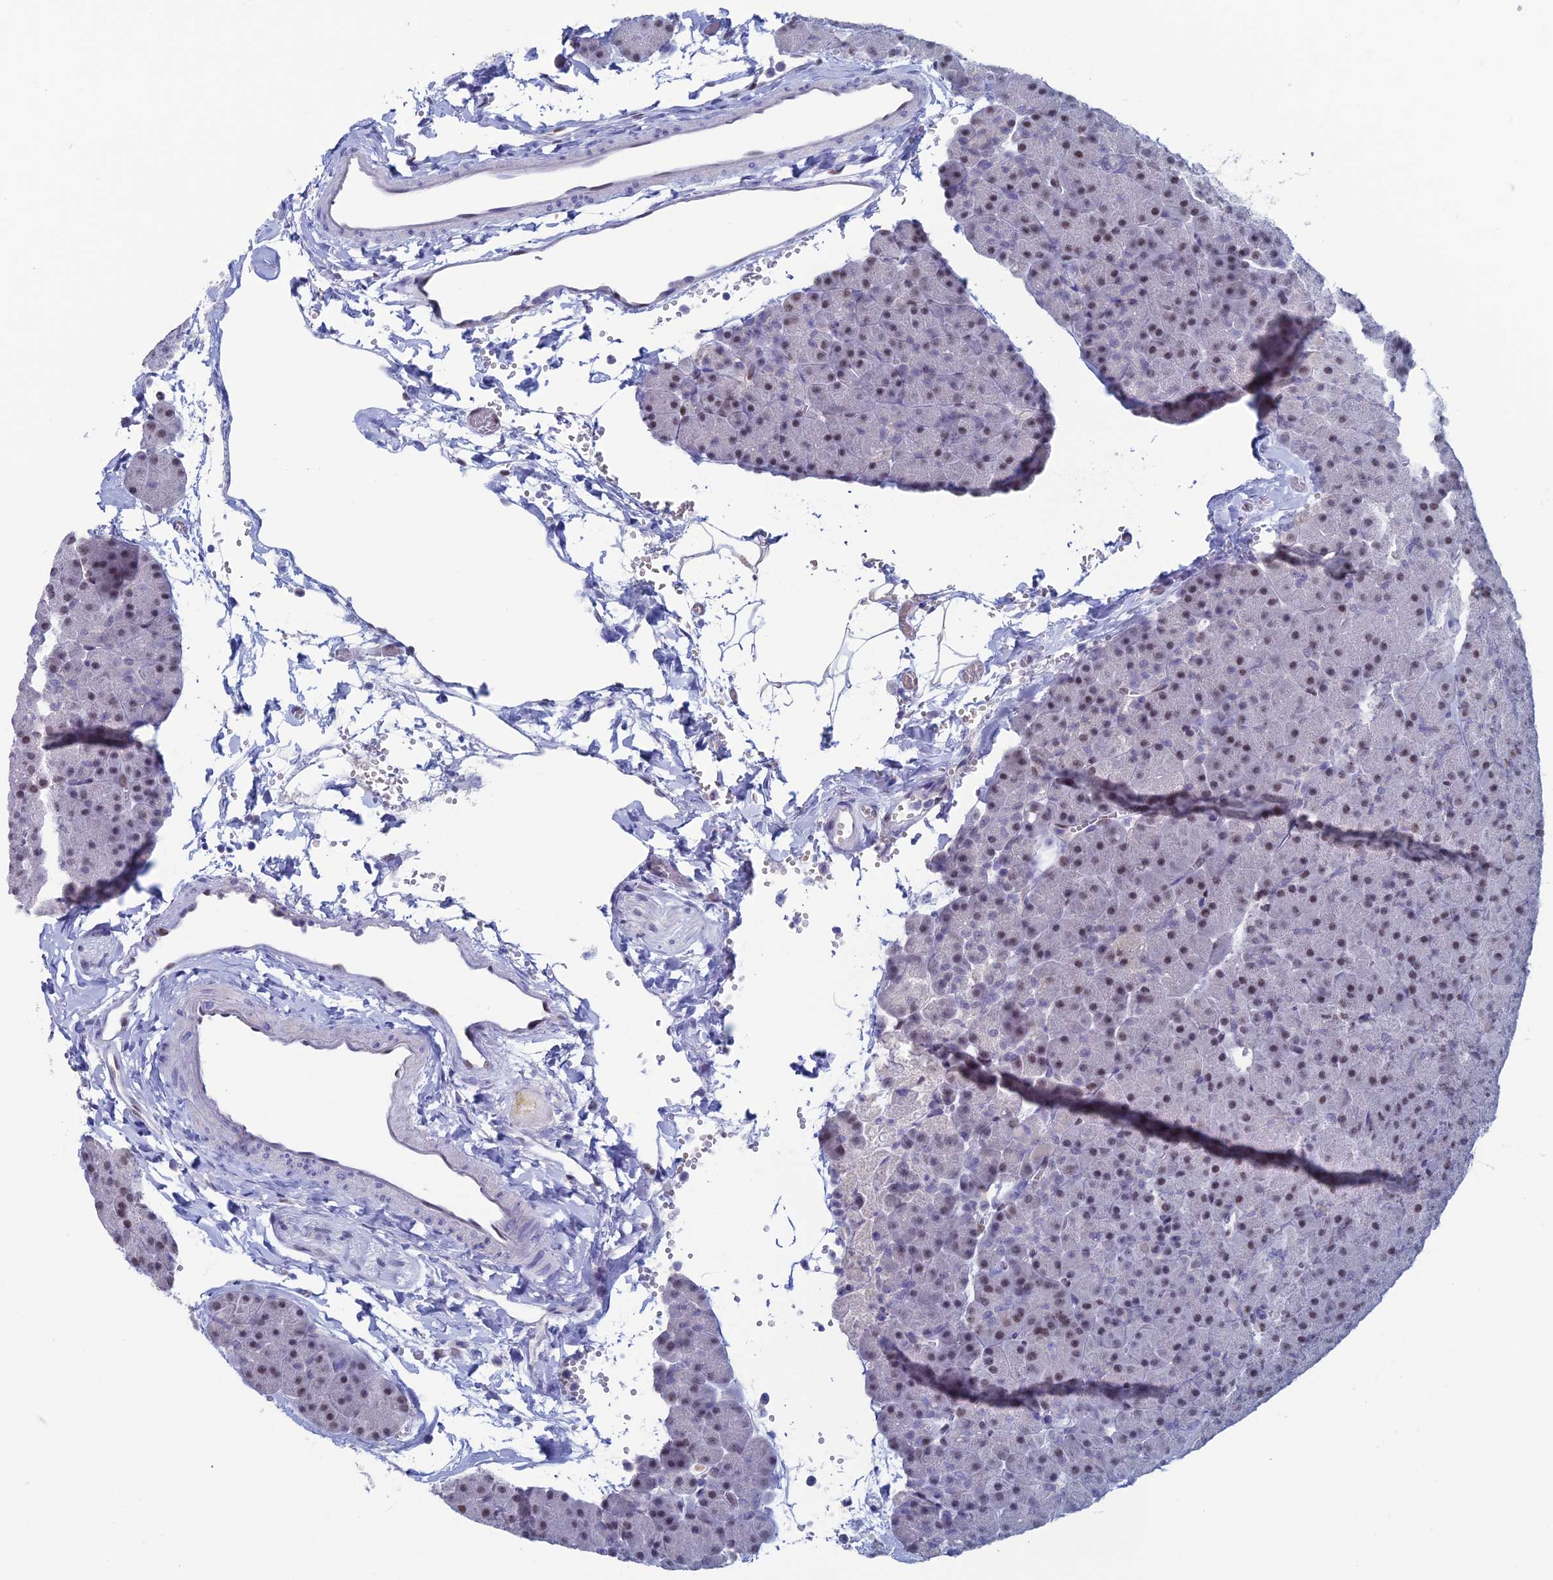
{"staining": {"intensity": "strong", "quantity": "25%-75%", "location": "nuclear"}, "tissue": "pancreas", "cell_type": "Exocrine glandular cells", "image_type": "normal", "snomed": [{"axis": "morphology", "description": "Normal tissue, NOS"}, {"axis": "topography", "description": "Pancreas"}], "caption": "Strong nuclear staining is identified in about 25%-75% of exocrine glandular cells in normal pancreas. The protein is shown in brown color, while the nuclei are stained blue.", "gene": "NOL4L", "patient": {"sex": "male", "age": 36}}